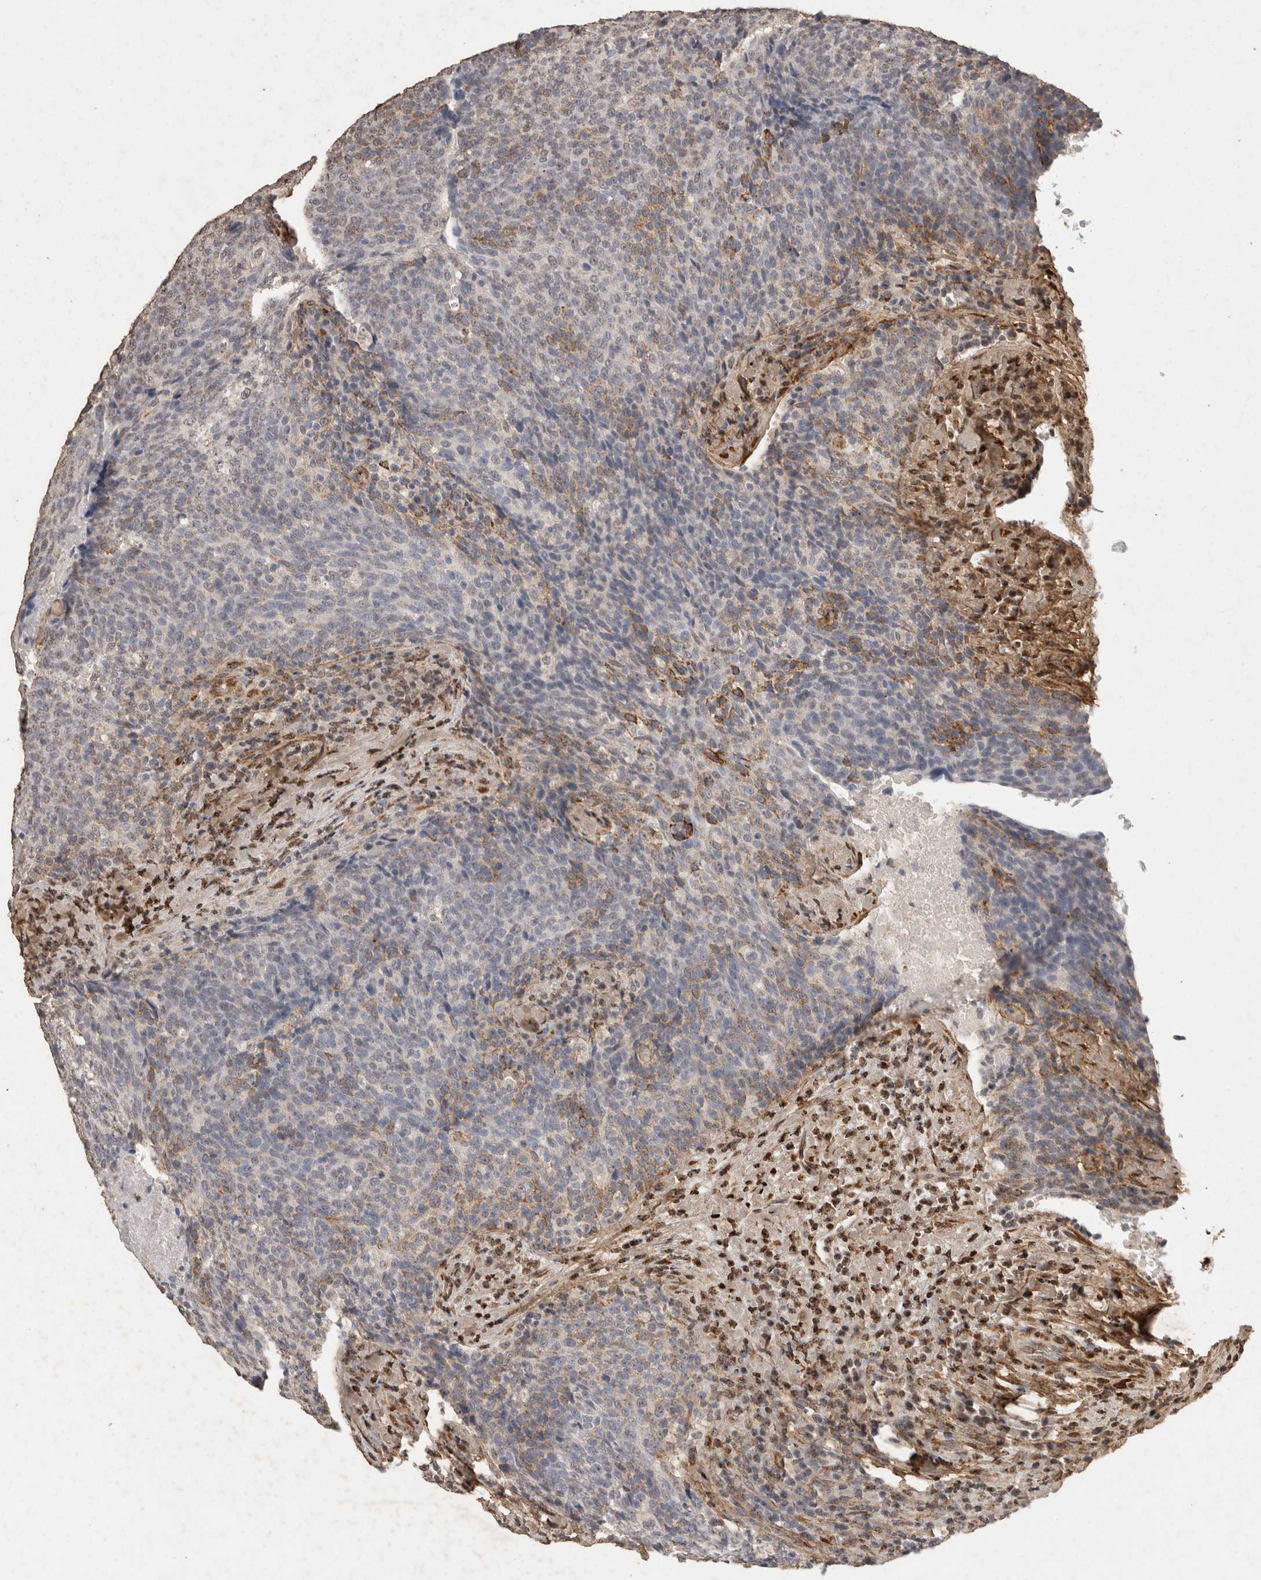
{"staining": {"intensity": "moderate", "quantity": "<25%", "location": "cytoplasmic/membranous"}, "tissue": "head and neck cancer", "cell_type": "Tumor cells", "image_type": "cancer", "snomed": [{"axis": "morphology", "description": "Squamous cell carcinoma, NOS"}, {"axis": "morphology", "description": "Squamous cell carcinoma, metastatic, NOS"}, {"axis": "topography", "description": "Lymph node"}, {"axis": "topography", "description": "Head-Neck"}], "caption": "A low amount of moderate cytoplasmic/membranous positivity is appreciated in about <25% of tumor cells in squamous cell carcinoma (head and neck) tissue. (Brightfield microscopy of DAB IHC at high magnification).", "gene": "C1QTNF5", "patient": {"sex": "male", "age": 62}}